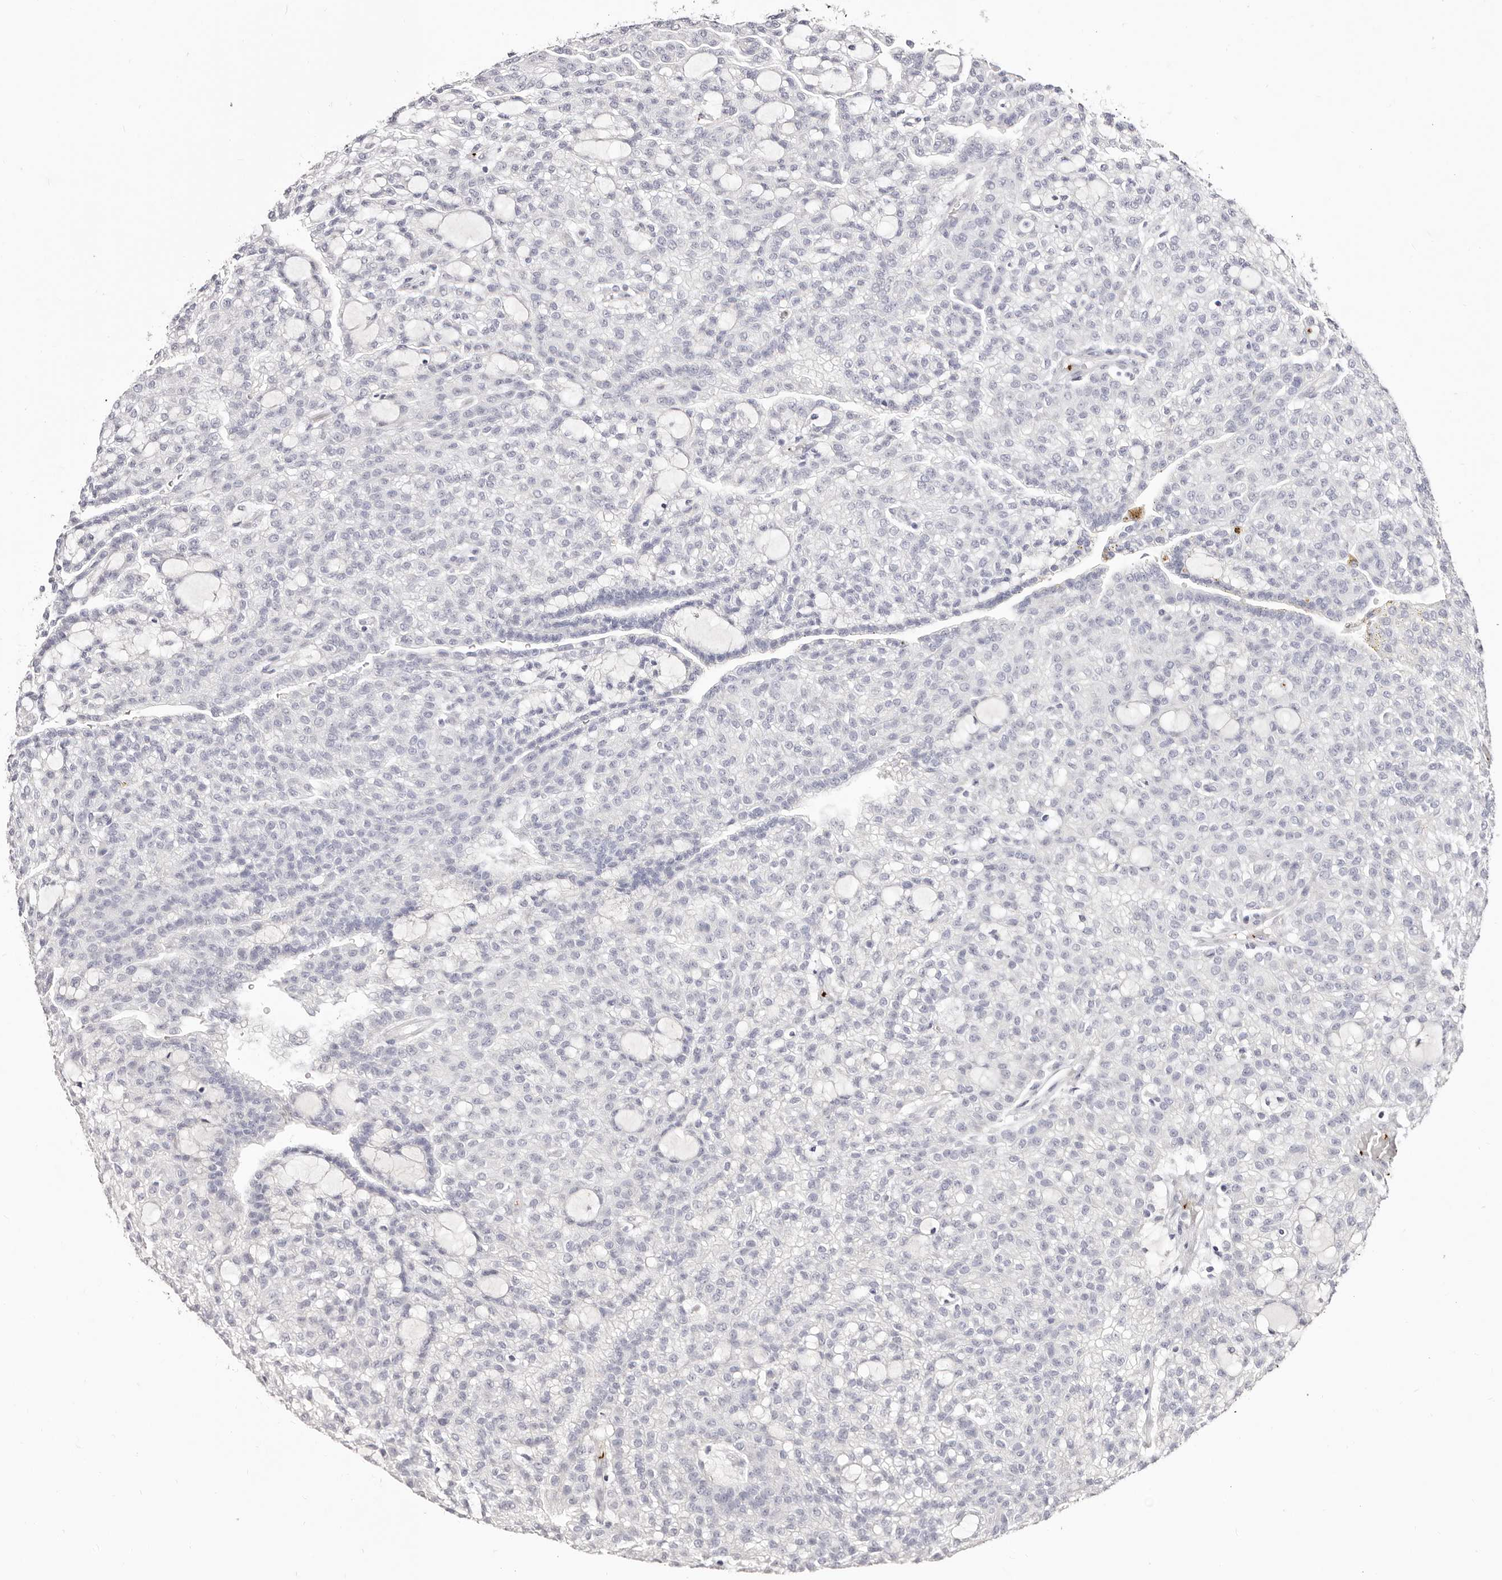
{"staining": {"intensity": "negative", "quantity": "none", "location": "none"}, "tissue": "renal cancer", "cell_type": "Tumor cells", "image_type": "cancer", "snomed": [{"axis": "morphology", "description": "Adenocarcinoma, NOS"}, {"axis": "topography", "description": "Kidney"}], "caption": "IHC image of neoplastic tissue: renal cancer stained with DAB (3,3'-diaminobenzidine) exhibits no significant protein expression in tumor cells.", "gene": "PF4", "patient": {"sex": "male", "age": 63}}